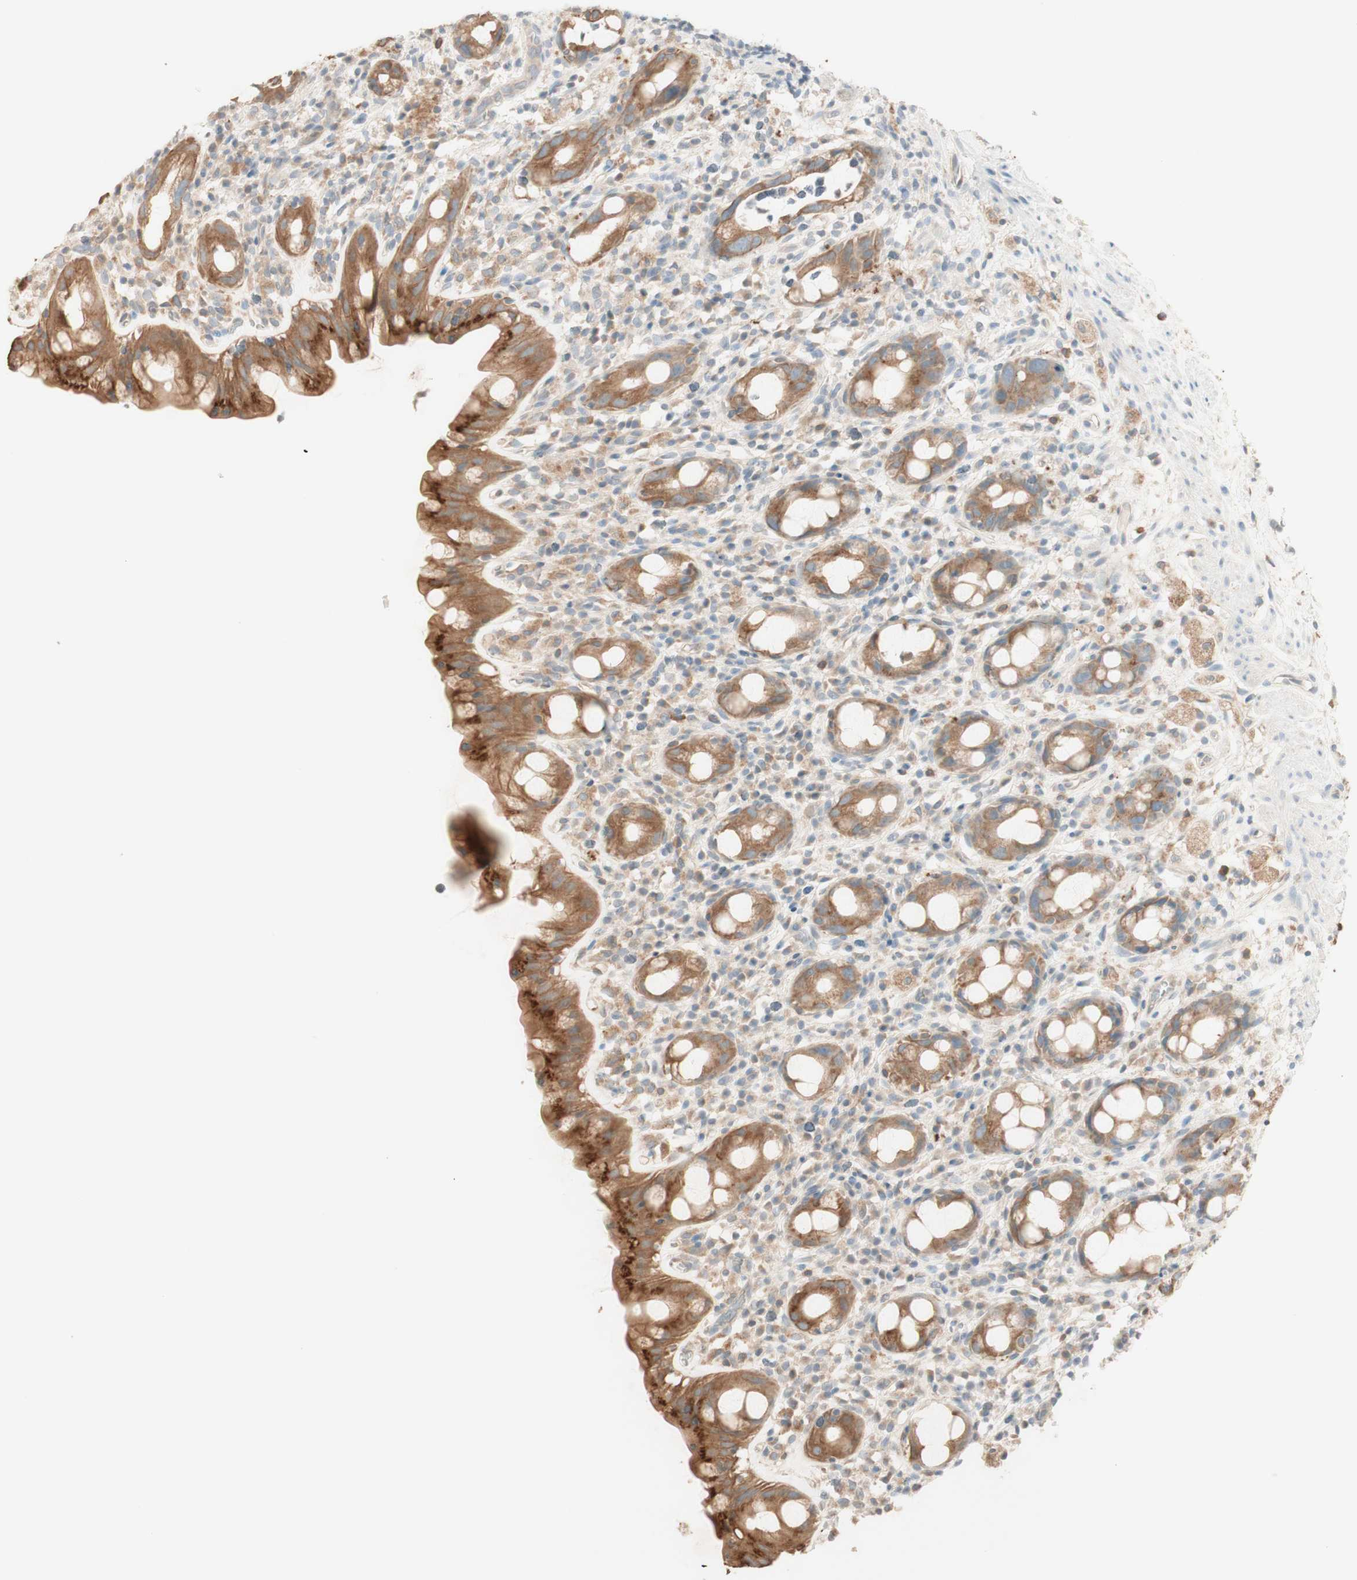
{"staining": {"intensity": "strong", "quantity": ">75%", "location": "cytoplasmic/membranous"}, "tissue": "rectum", "cell_type": "Glandular cells", "image_type": "normal", "snomed": [{"axis": "morphology", "description": "Normal tissue, NOS"}, {"axis": "topography", "description": "Rectum"}], "caption": "IHC (DAB (3,3'-diaminobenzidine)) staining of benign rectum displays strong cytoplasmic/membranous protein positivity in about >75% of glandular cells.", "gene": "CLCN2", "patient": {"sex": "male", "age": 44}}